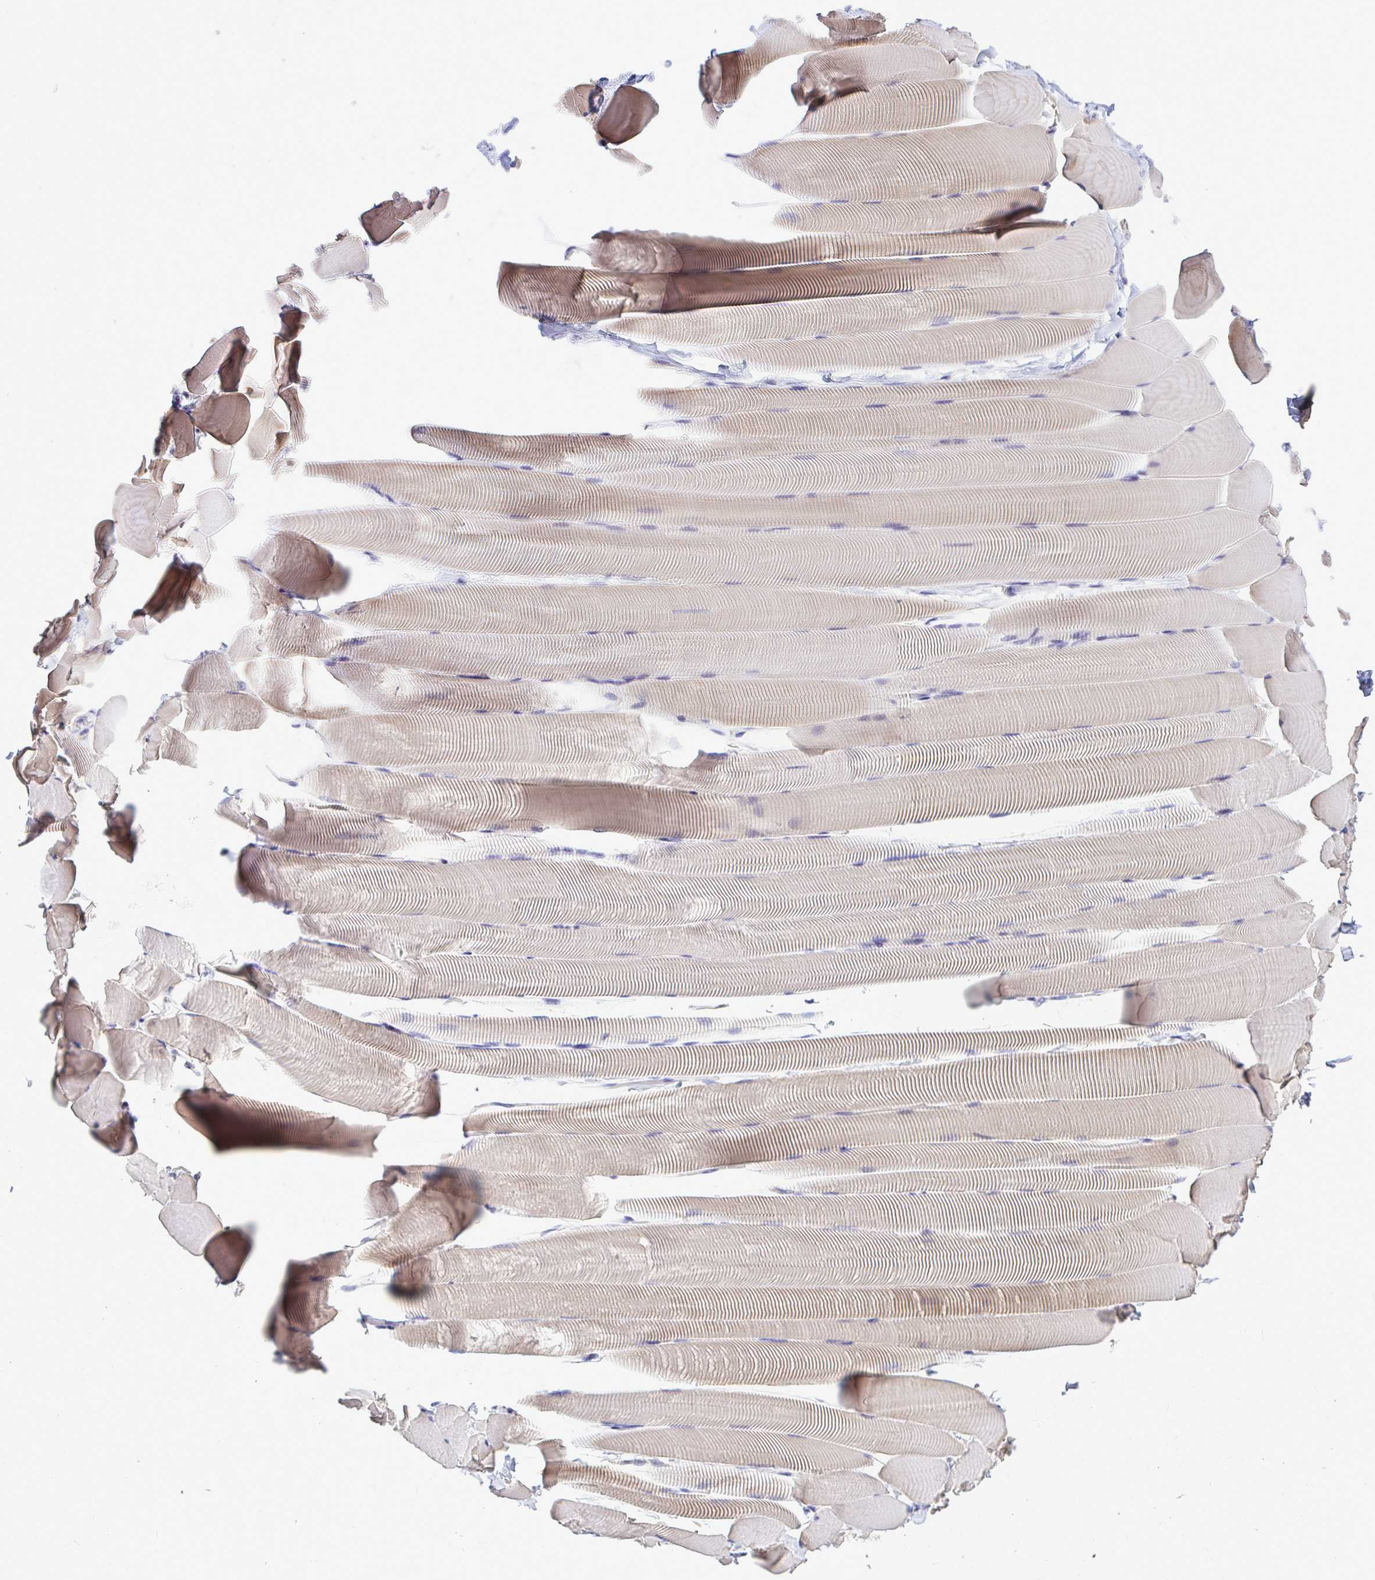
{"staining": {"intensity": "weak", "quantity": ">75%", "location": "cytoplasmic/membranous"}, "tissue": "skeletal muscle", "cell_type": "Myocytes", "image_type": "normal", "snomed": [{"axis": "morphology", "description": "Normal tissue, NOS"}, {"axis": "topography", "description": "Skeletal muscle"}], "caption": "Approximately >75% of myocytes in benign skeletal muscle exhibit weak cytoplasmic/membranous protein positivity as visualized by brown immunohistochemical staining.", "gene": "ENSG00000269547", "patient": {"sex": "male", "age": 25}}